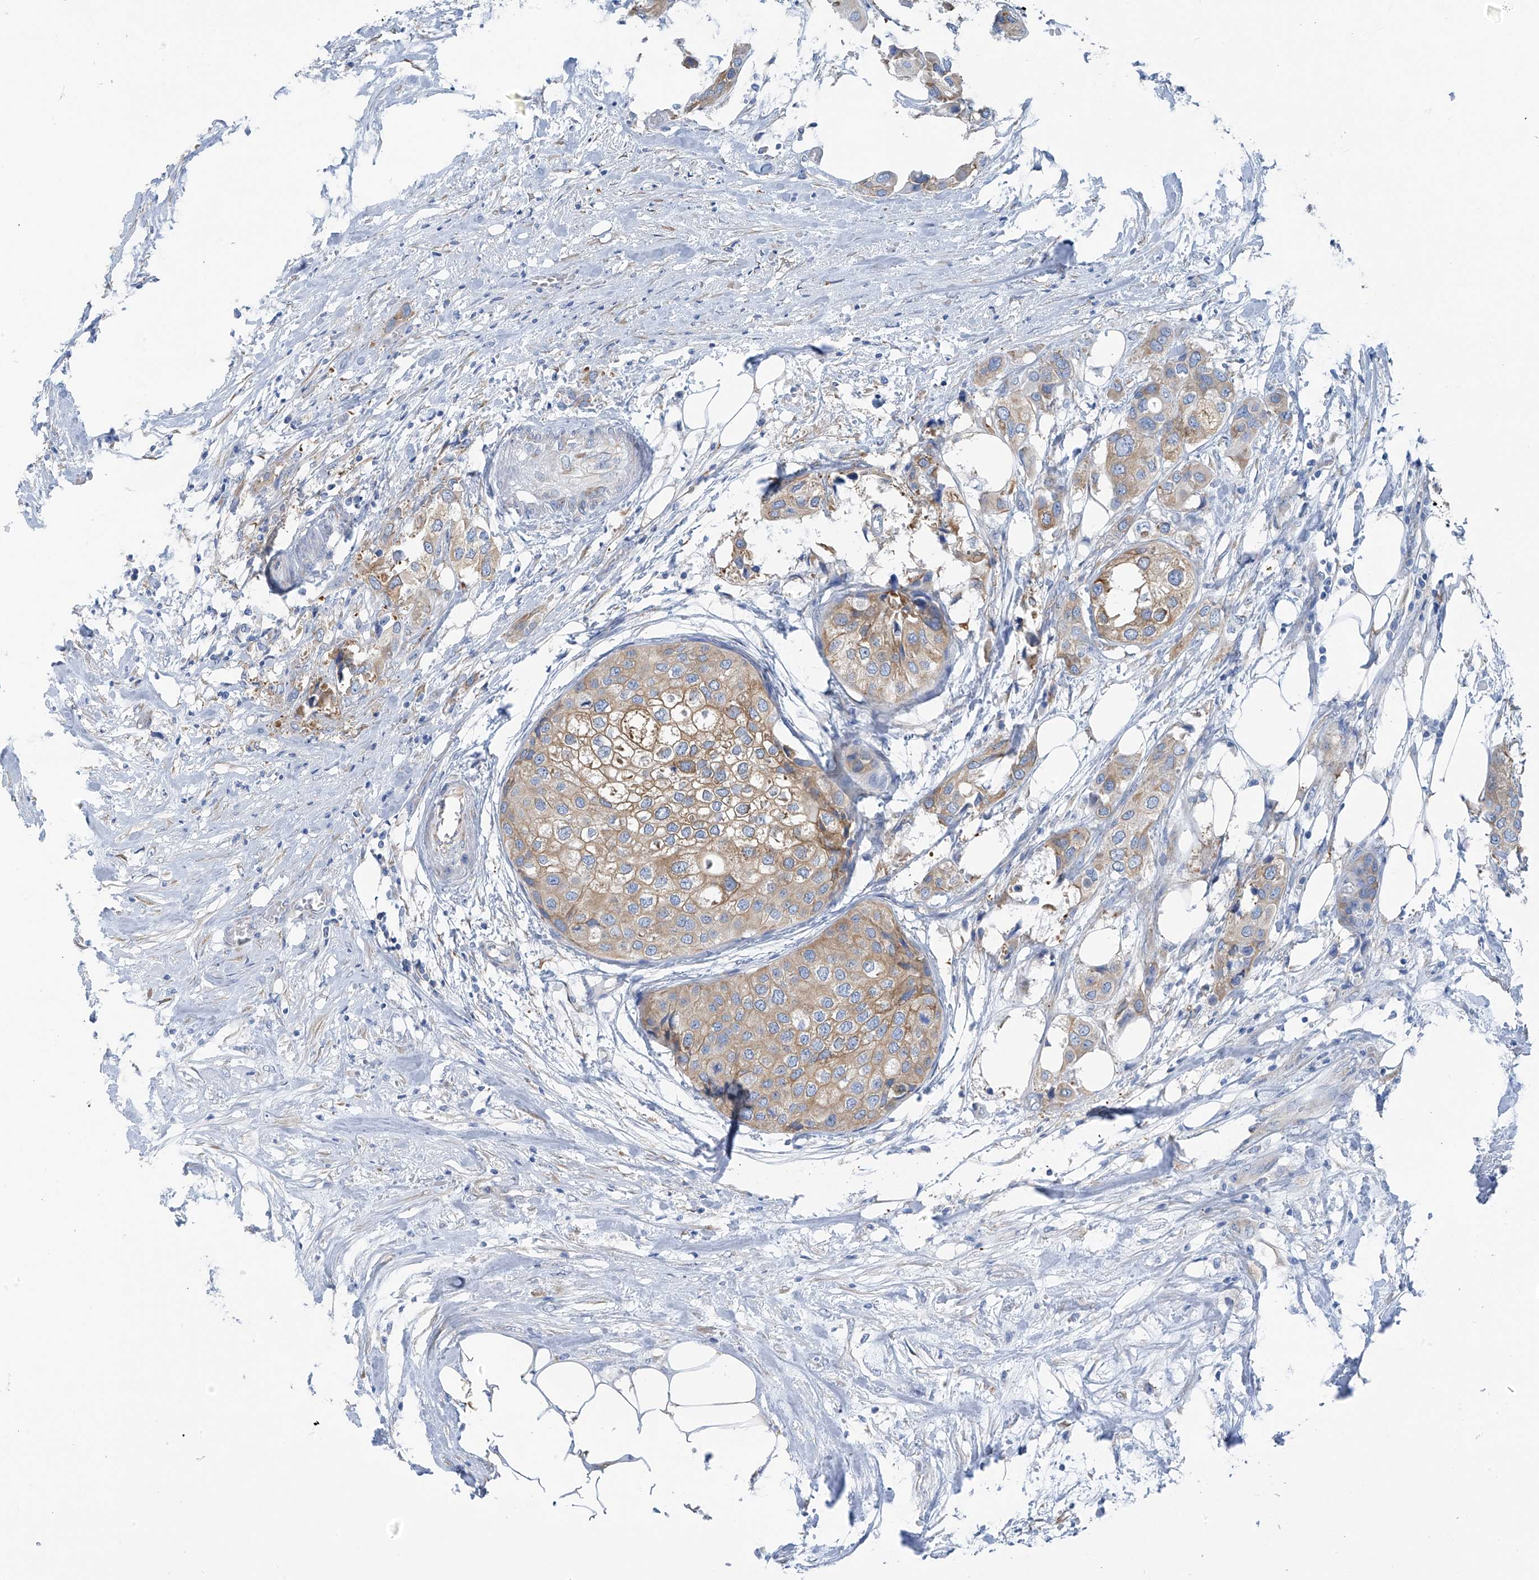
{"staining": {"intensity": "weak", "quantity": ">75%", "location": "cytoplasmic/membranous"}, "tissue": "urothelial cancer", "cell_type": "Tumor cells", "image_type": "cancer", "snomed": [{"axis": "morphology", "description": "Urothelial carcinoma, High grade"}, {"axis": "topography", "description": "Urinary bladder"}], "caption": "The immunohistochemical stain labels weak cytoplasmic/membranous expression in tumor cells of high-grade urothelial carcinoma tissue. Using DAB (3,3'-diaminobenzidine) (brown) and hematoxylin (blue) stains, captured at high magnification using brightfield microscopy.", "gene": "RCN2", "patient": {"sex": "male", "age": 64}}